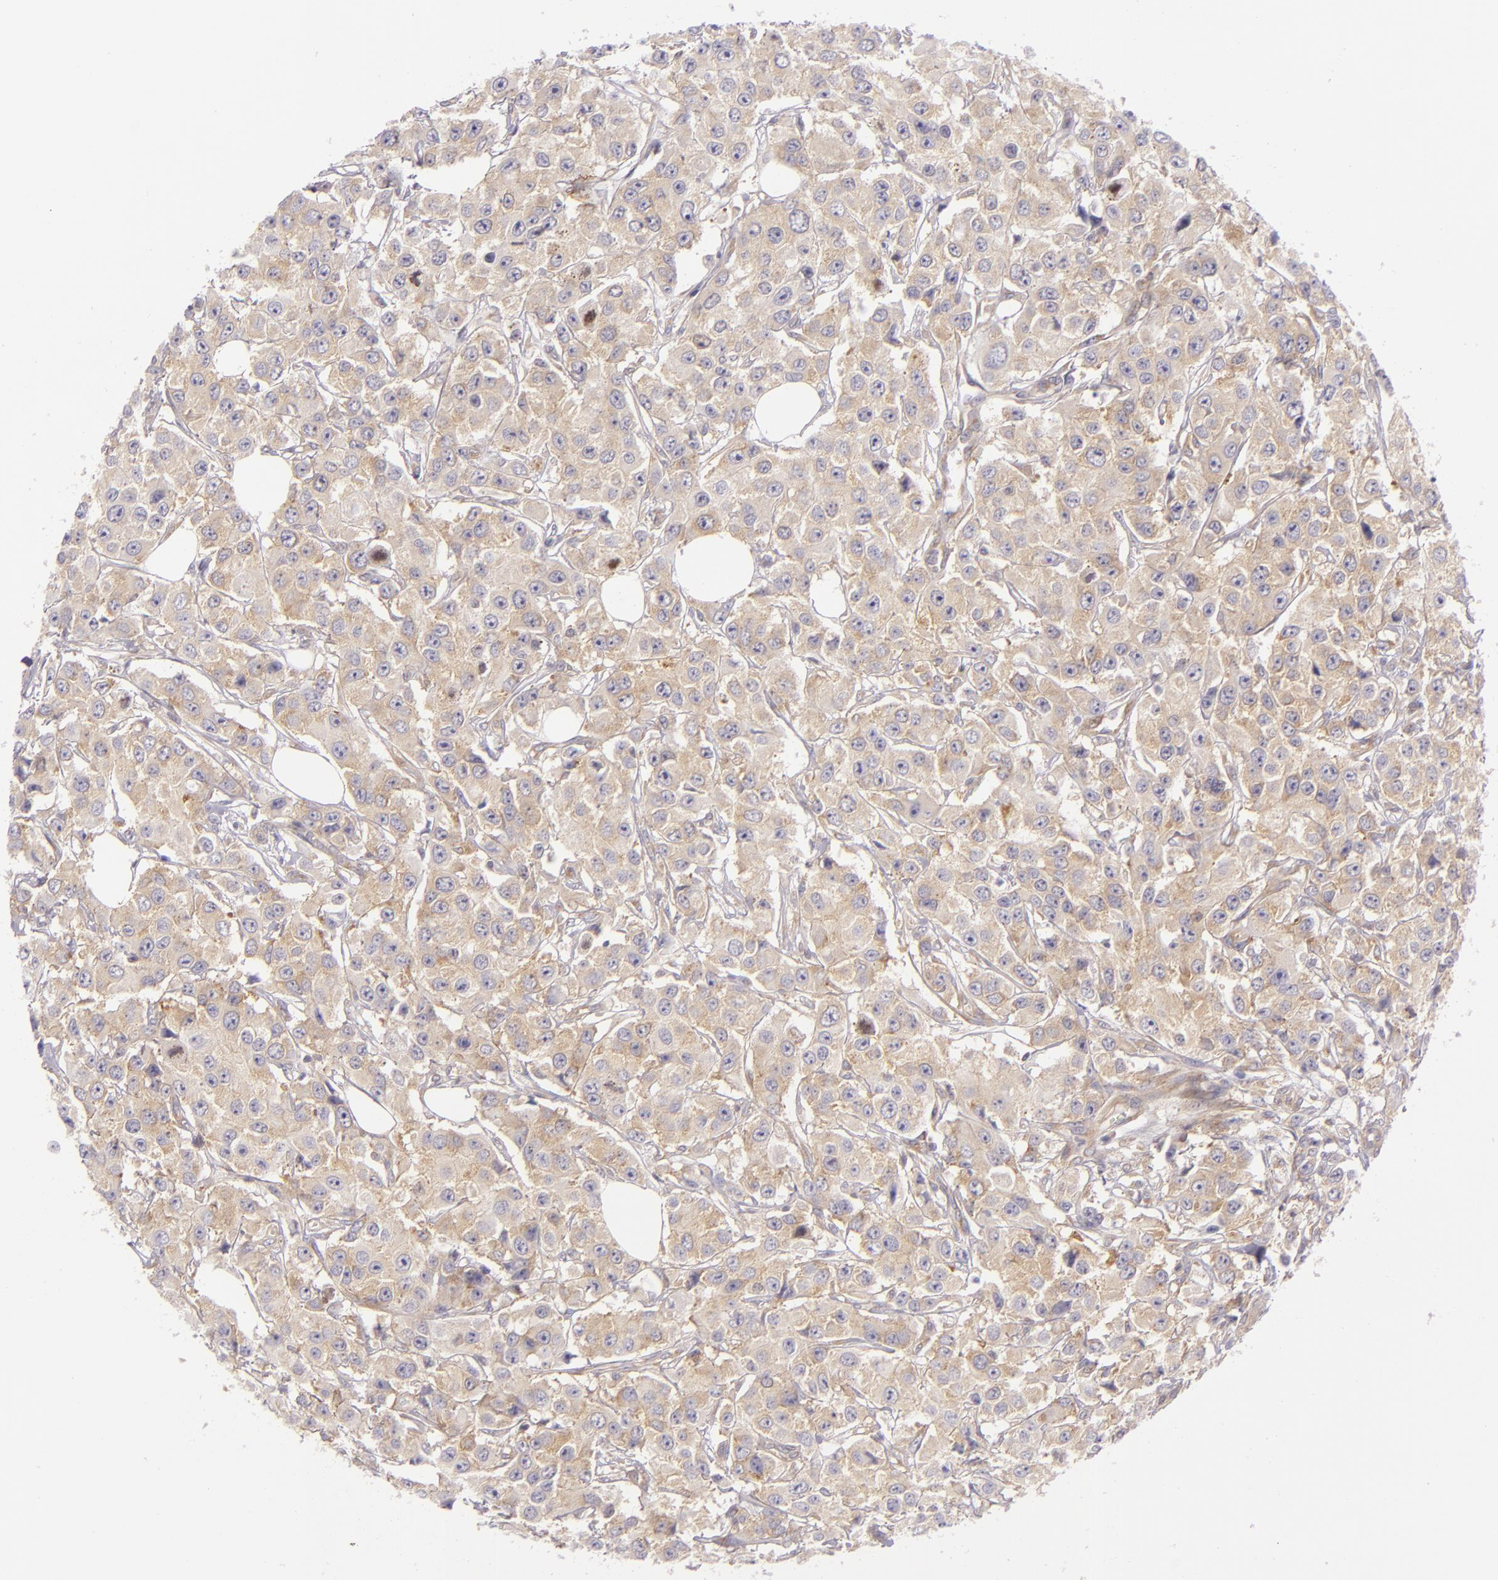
{"staining": {"intensity": "weak", "quantity": ">75%", "location": "cytoplasmic/membranous"}, "tissue": "breast cancer", "cell_type": "Tumor cells", "image_type": "cancer", "snomed": [{"axis": "morphology", "description": "Duct carcinoma"}, {"axis": "topography", "description": "Breast"}], "caption": "This histopathology image shows immunohistochemistry staining of human breast cancer, with low weak cytoplasmic/membranous staining in about >75% of tumor cells.", "gene": "UPF3B", "patient": {"sex": "female", "age": 58}}